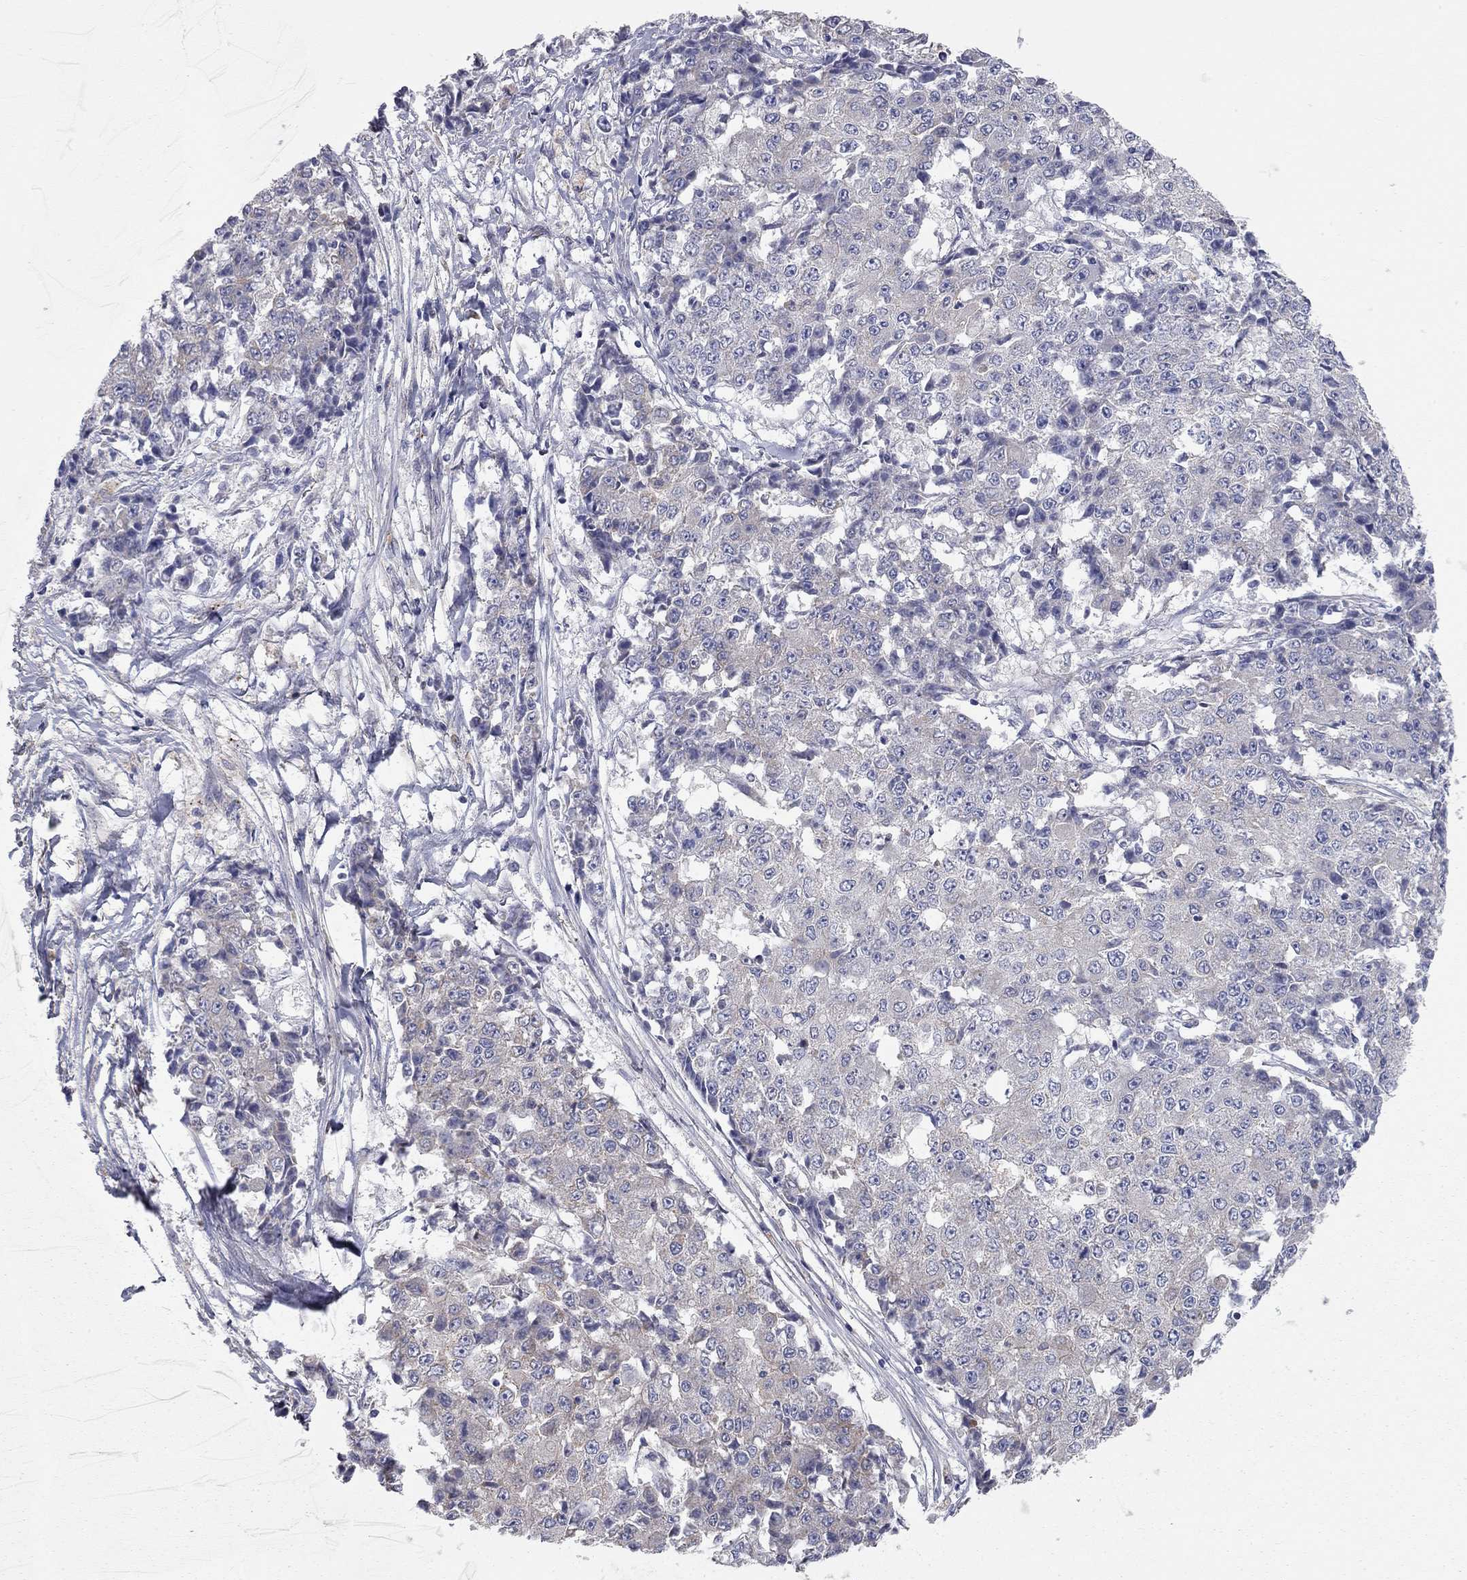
{"staining": {"intensity": "weak", "quantity": "<25%", "location": "cytoplasmic/membranous"}, "tissue": "ovarian cancer", "cell_type": "Tumor cells", "image_type": "cancer", "snomed": [{"axis": "morphology", "description": "Carcinoma, endometroid"}, {"axis": "topography", "description": "Ovary"}], "caption": "Ovarian cancer (endometroid carcinoma) stained for a protein using immunohistochemistry (IHC) reveals no staining tumor cells.", "gene": "KANSL1L", "patient": {"sex": "female", "age": 42}}